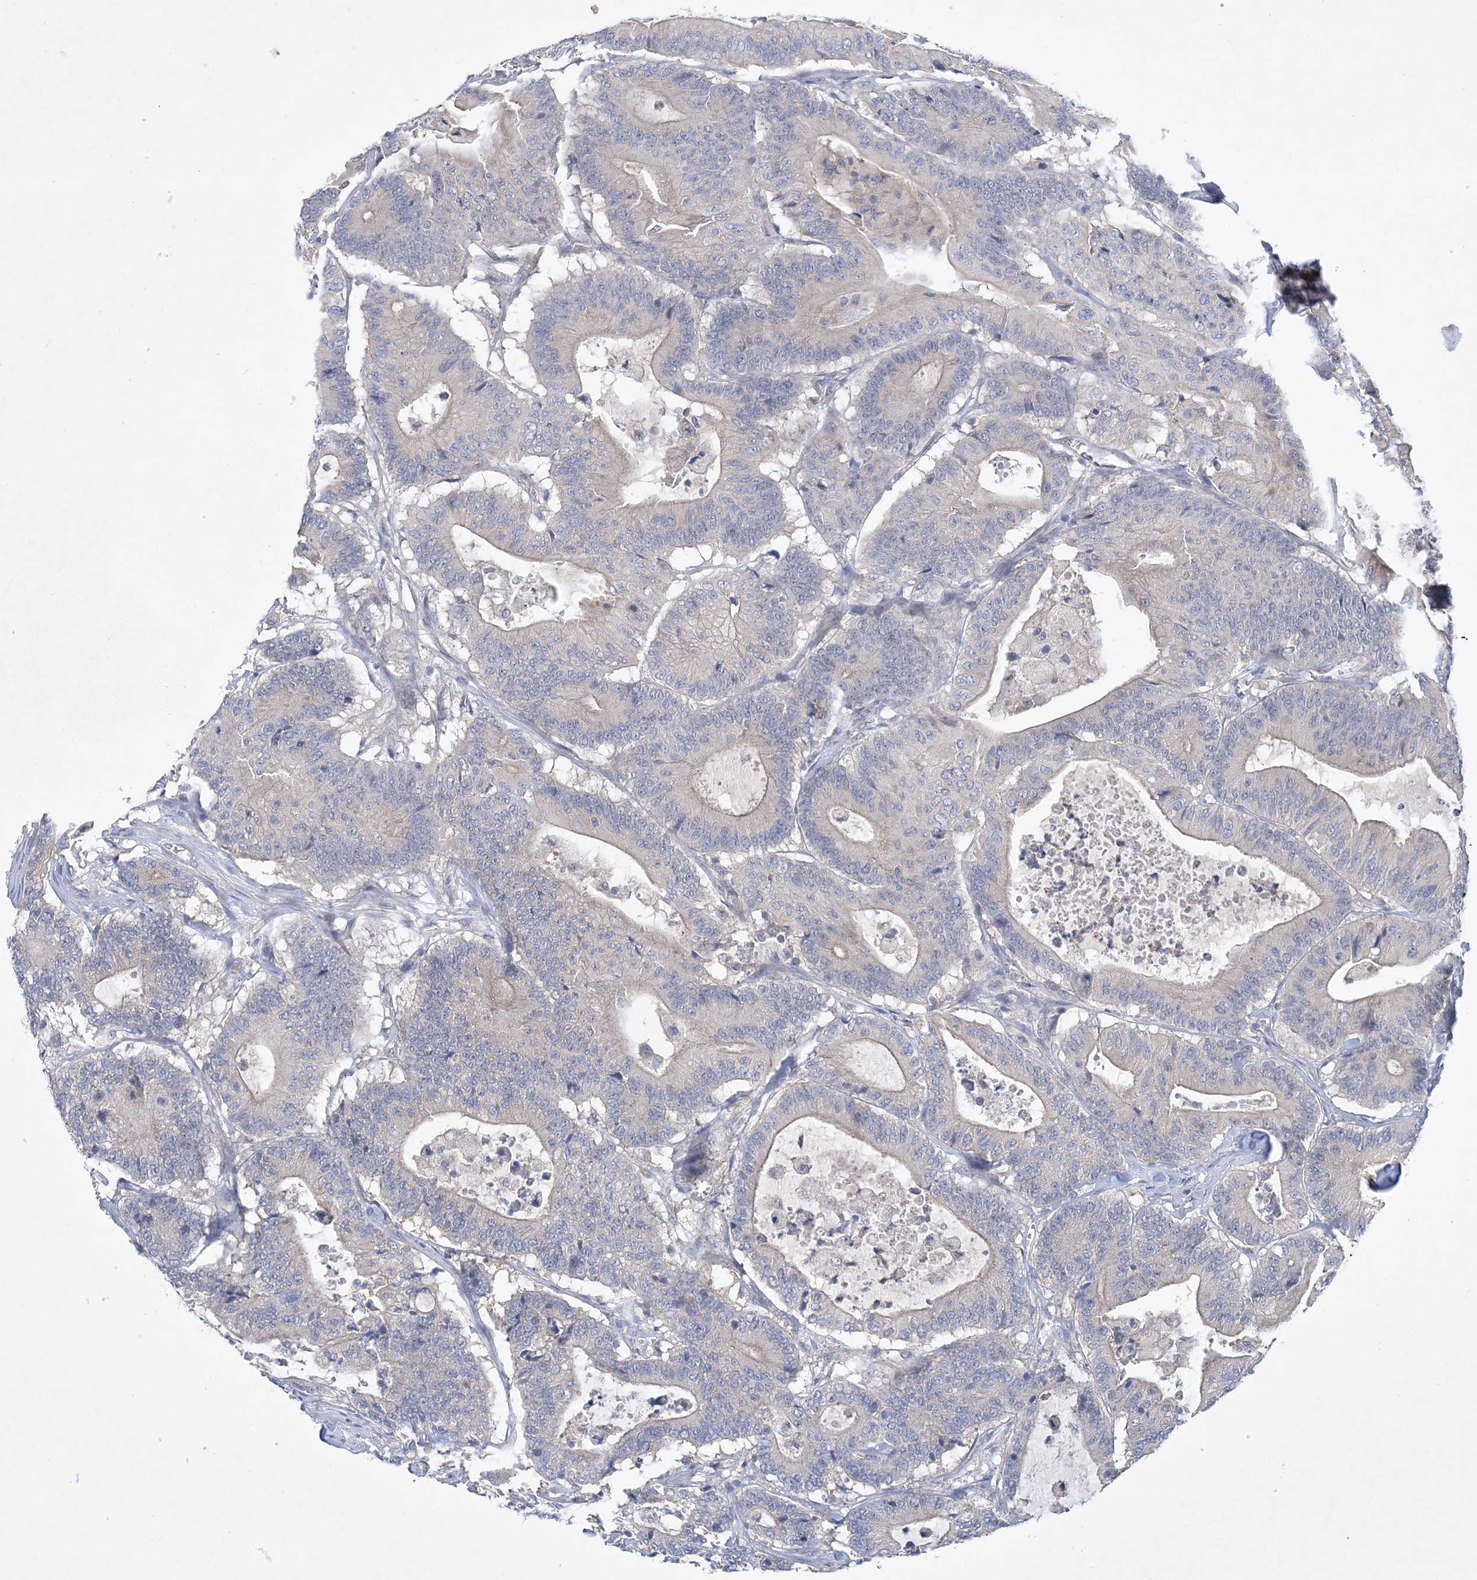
{"staining": {"intensity": "negative", "quantity": "none", "location": "none"}, "tissue": "colorectal cancer", "cell_type": "Tumor cells", "image_type": "cancer", "snomed": [{"axis": "morphology", "description": "Adenocarcinoma, NOS"}, {"axis": "topography", "description": "Colon"}], "caption": "Colorectal adenocarcinoma was stained to show a protein in brown. There is no significant positivity in tumor cells.", "gene": "ANKRD35", "patient": {"sex": "female", "age": 84}}